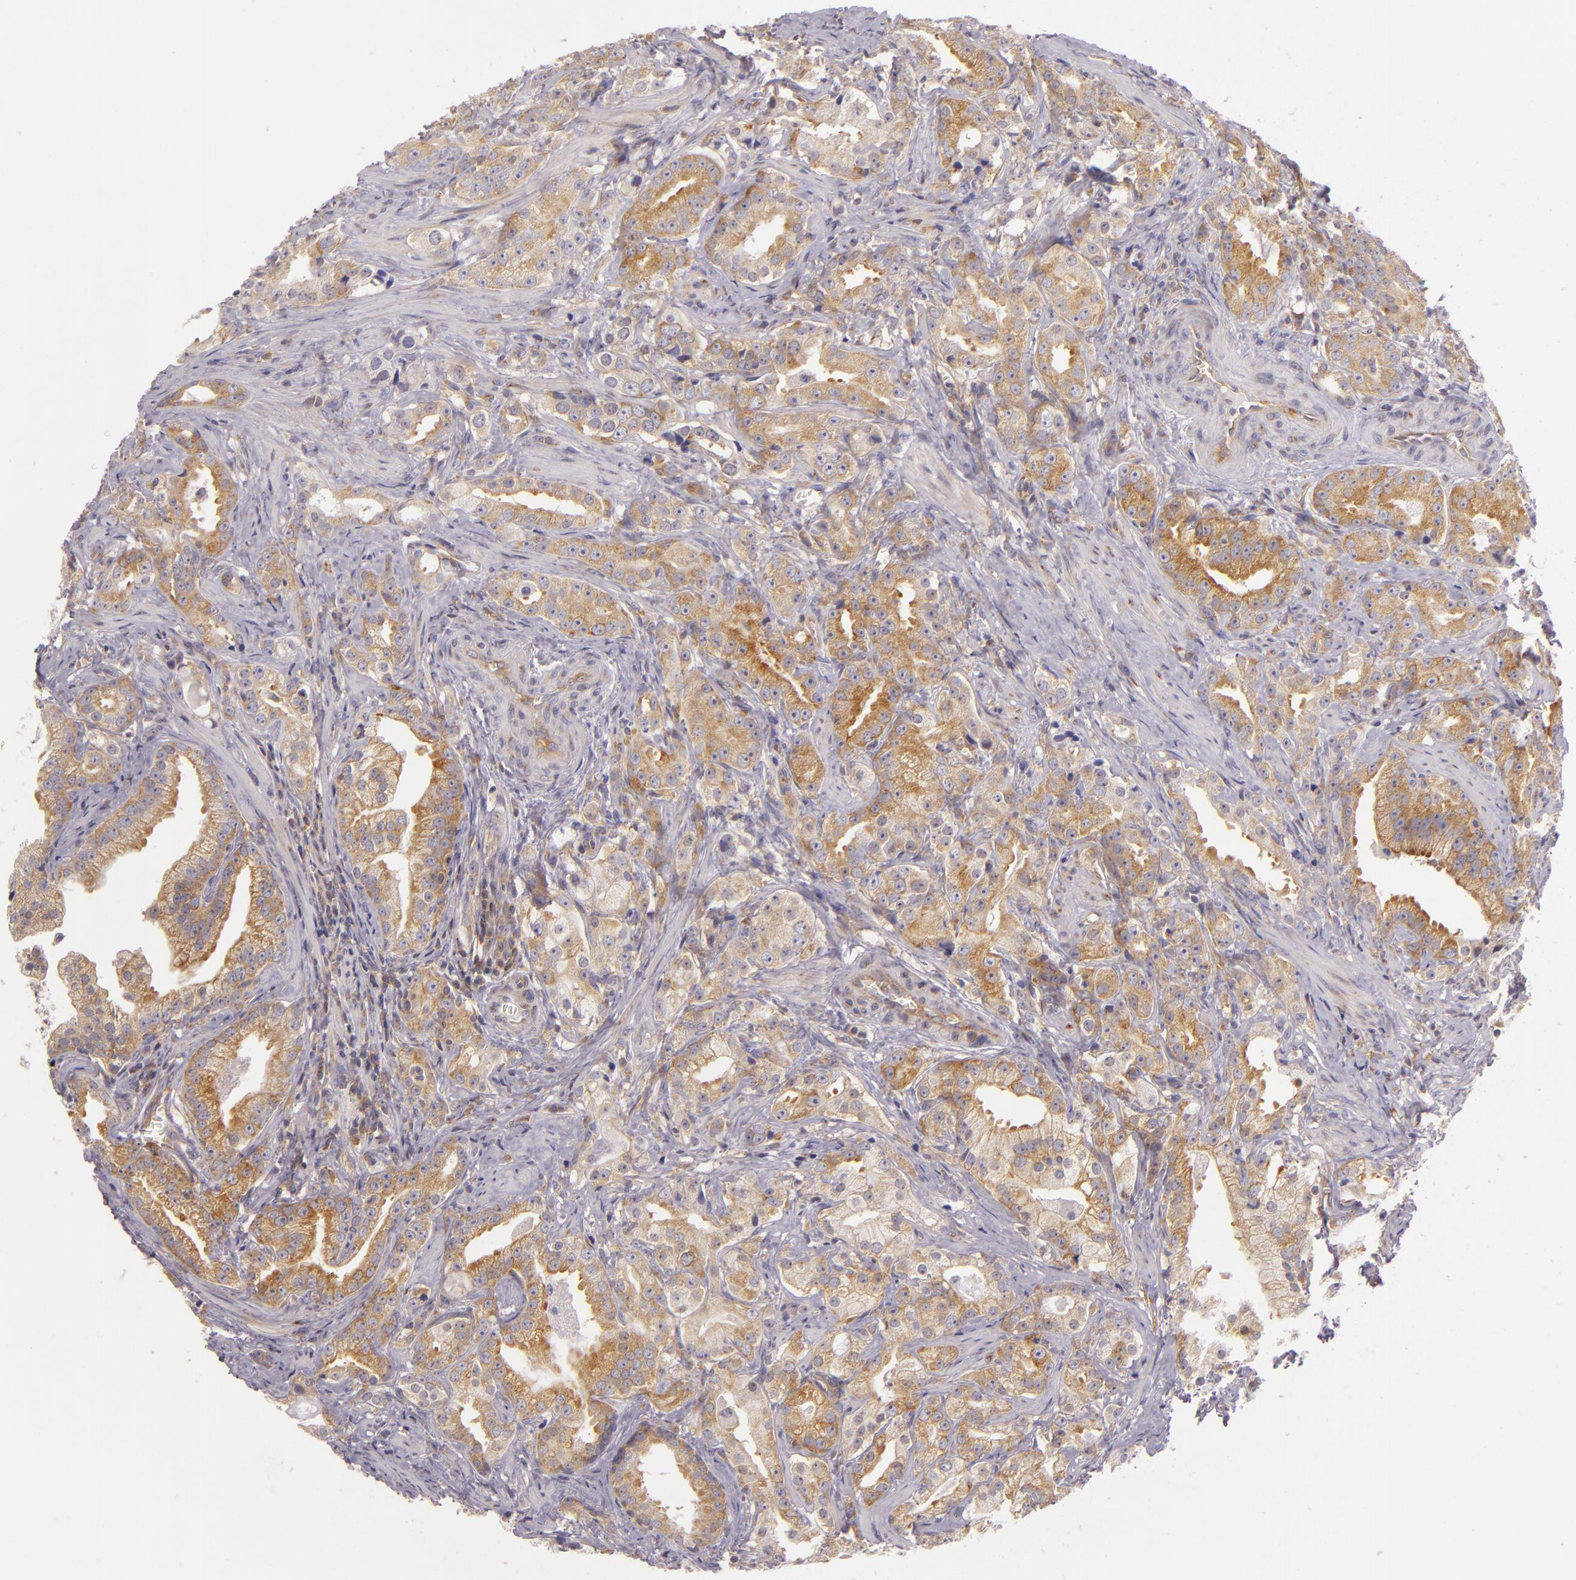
{"staining": {"intensity": "moderate", "quantity": "25%-75%", "location": "cytoplasmic/membranous"}, "tissue": "prostate cancer", "cell_type": "Tumor cells", "image_type": "cancer", "snomed": [{"axis": "morphology", "description": "Adenocarcinoma, Low grade"}, {"axis": "topography", "description": "Prostate"}], "caption": "Moderate cytoplasmic/membranous positivity is appreciated in about 25%-75% of tumor cells in prostate cancer.", "gene": "UPF3B", "patient": {"sex": "male", "age": 59}}